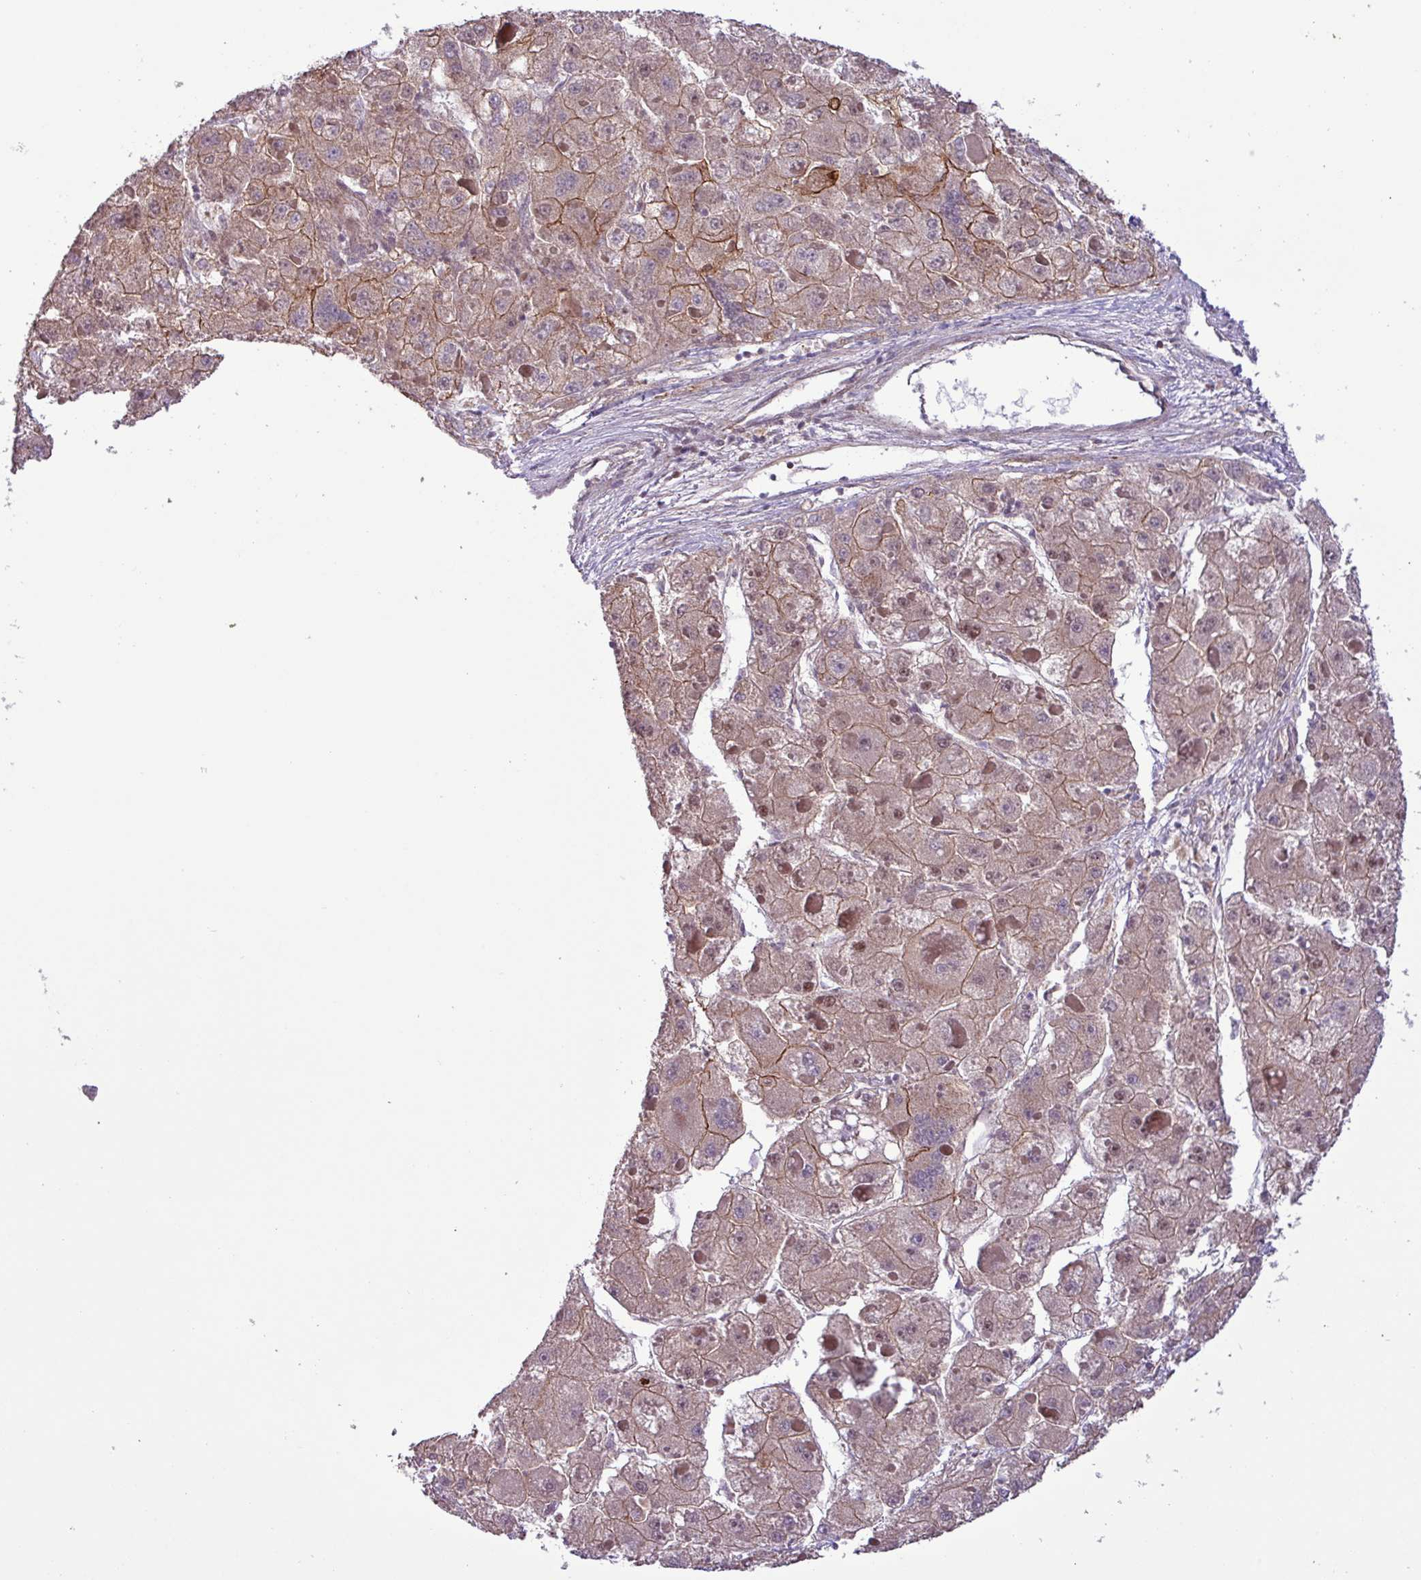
{"staining": {"intensity": "moderate", "quantity": "25%-75%", "location": "cytoplasmic/membranous"}, "tissue": "liver cancer", "cell_type": "Tumor cells", "image_type": "cancer", "snomed": [{"axis": "morphology", "description": "Carcinoma, Hepatocellular, NOS"}, {"axis": "topography", "description": "Liver"}], "caption": "DAB immunohistochemical staining of liver cancer shows moderate cytoplasmic/membranous protein expression in about 25%-75% of tumor cells.", "gene": "CNTRL", "patient": {"sex": "female", "age": 73}}